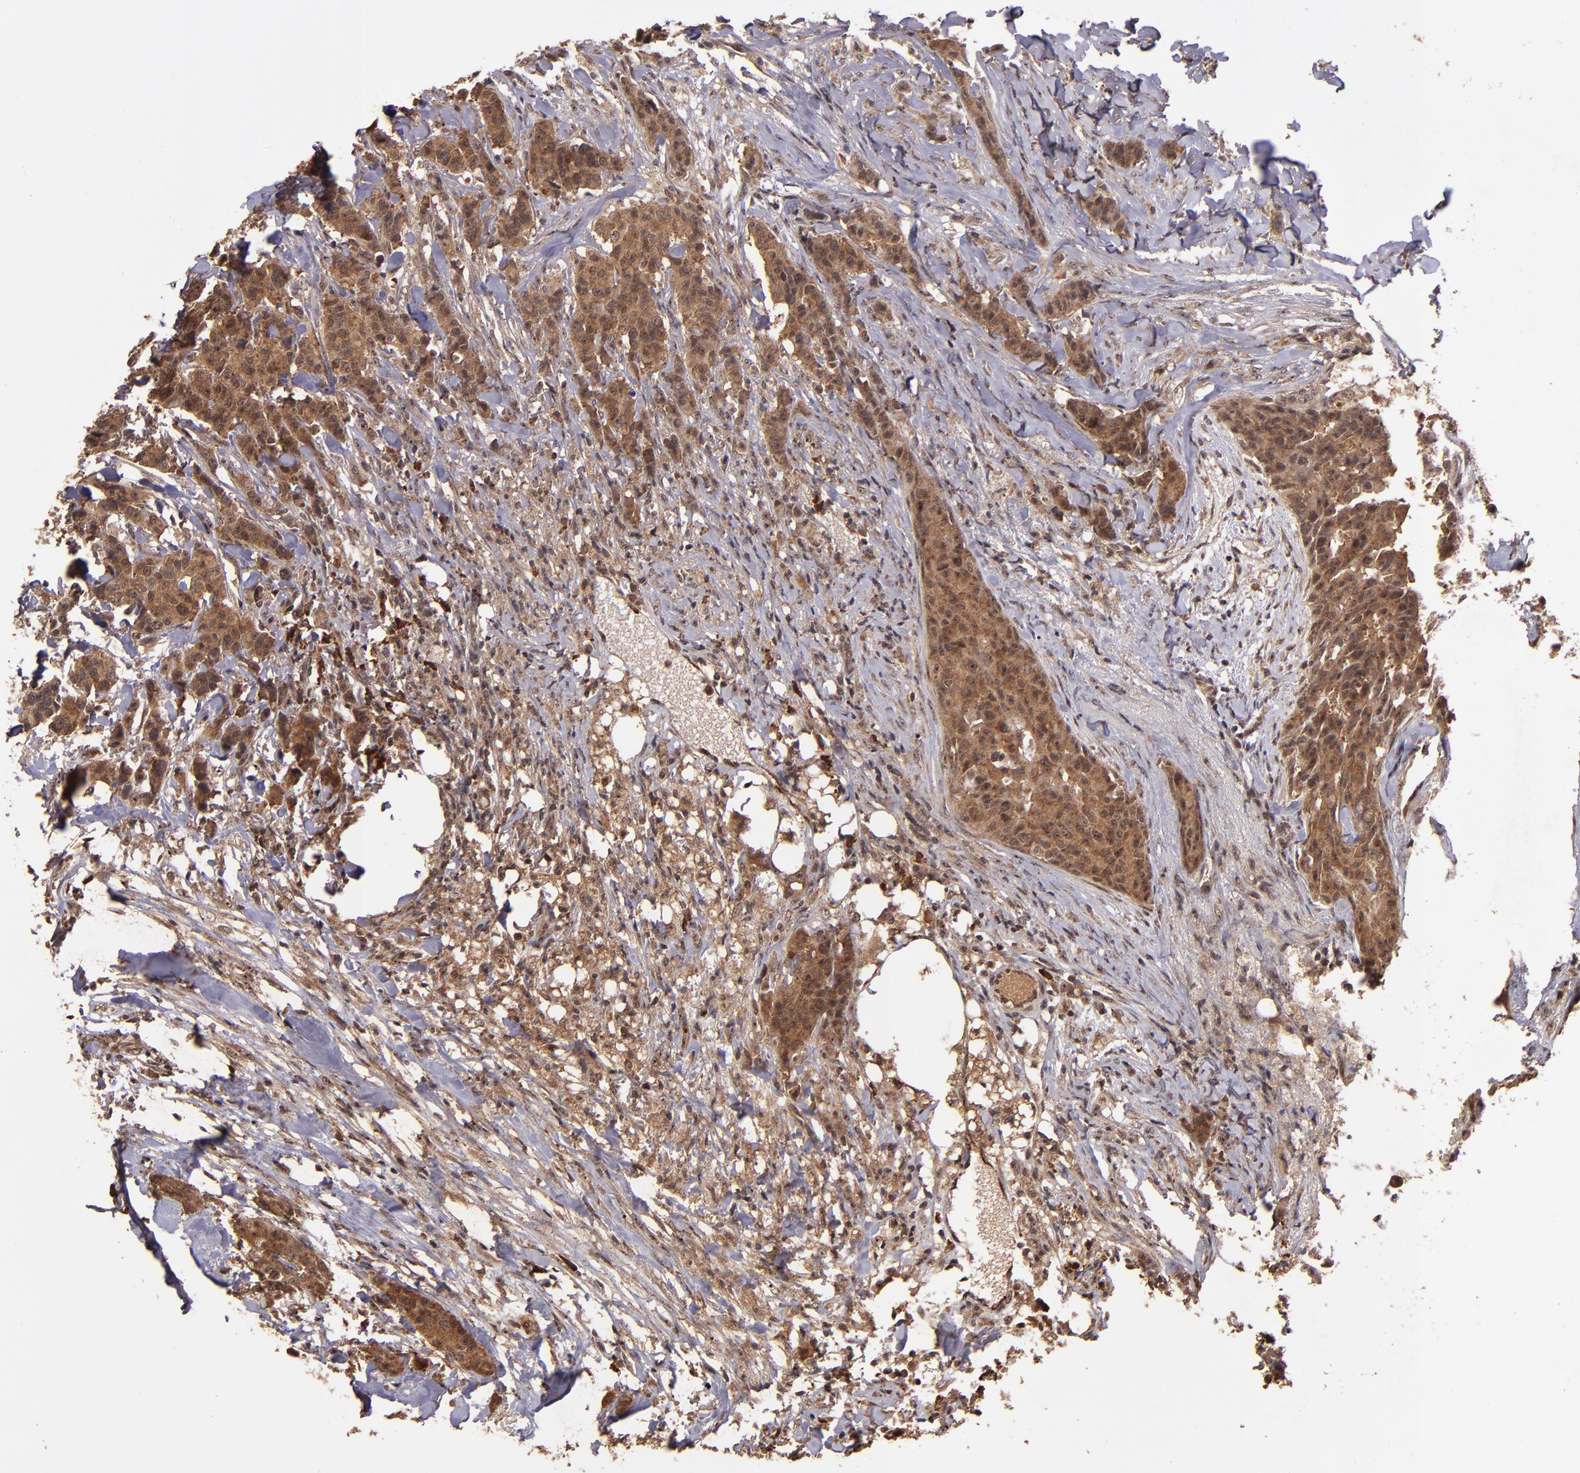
{"staining": {"intensity": "strong", "quantity": ">75%", "location": "cytoplasmic/membranous"}, "tissue": "breast cancer", "cell_type": "Tumor cells", "image_type": "cancer", "snomed": [{"axis": "morphology", "description": "Duct carcinoma"}, {"axis": "topography", "description": "Breast"}], "caption": "IHC photomicrograph of breast cancer (infiltrating ductal carcinoma) stained for a protein (brown), which exhibits high levels of strong cytoplasmic/membranous expression in about >75% of tumor cells.", "gene": "RIOK3", "patient": {"sex": "female", "age": 40}}